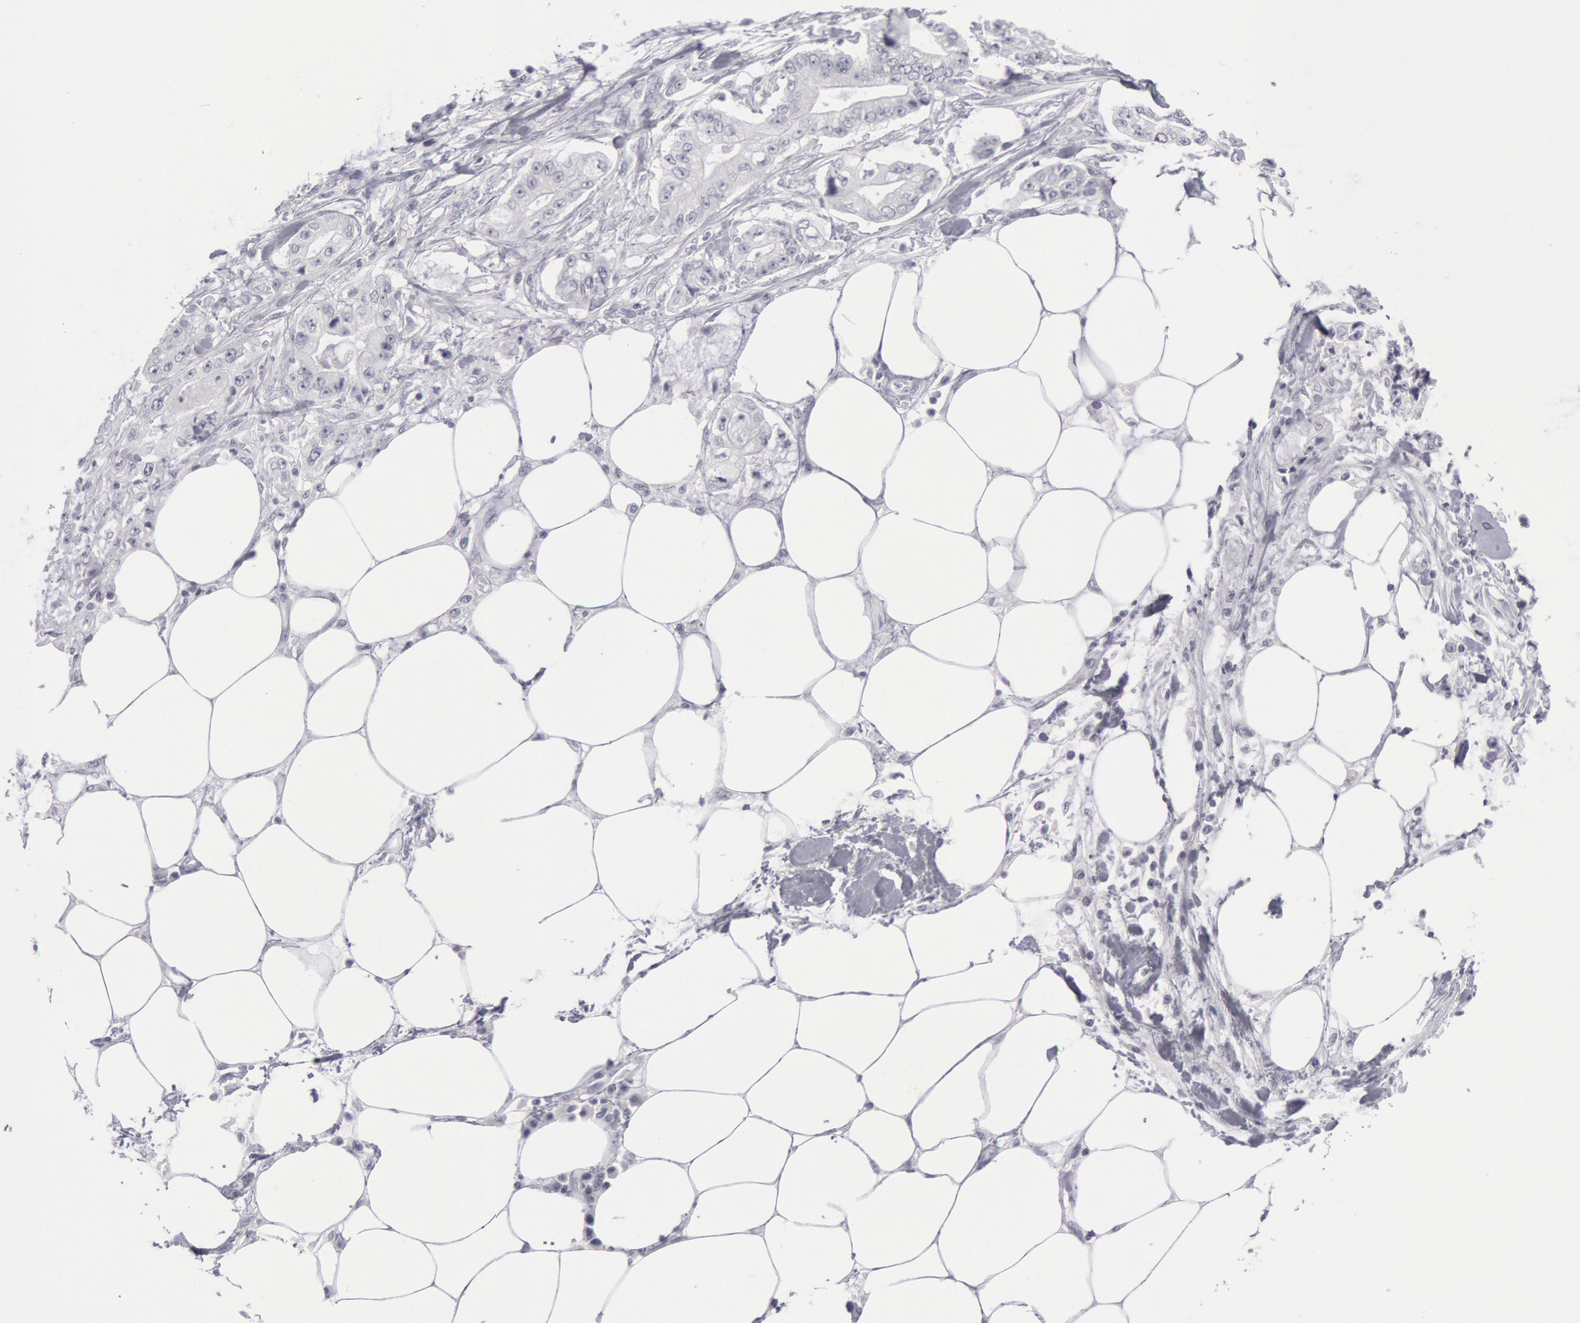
{"staining": {"intensity": "negative", "quantity": "none", "location": "none"}, "tissue": "pancreatic cancer", "cell_type": "Tumor cells", "image_type": "cancer", "snomed": [{"axis": "morphology", "description": "Adenocarcinoma, NOS"}, {"axis": "topography", "description": "Pancreas"}, {"axis": "topography", "description": "Stomach, upper"}], "caption": "Pancreatic cancer stained for a protein using immunohistochemistry (IHC) demonstrates no positivity tumor cells.", "gene": "KRT16", "patient": {"sex": "male", "age": 77}}